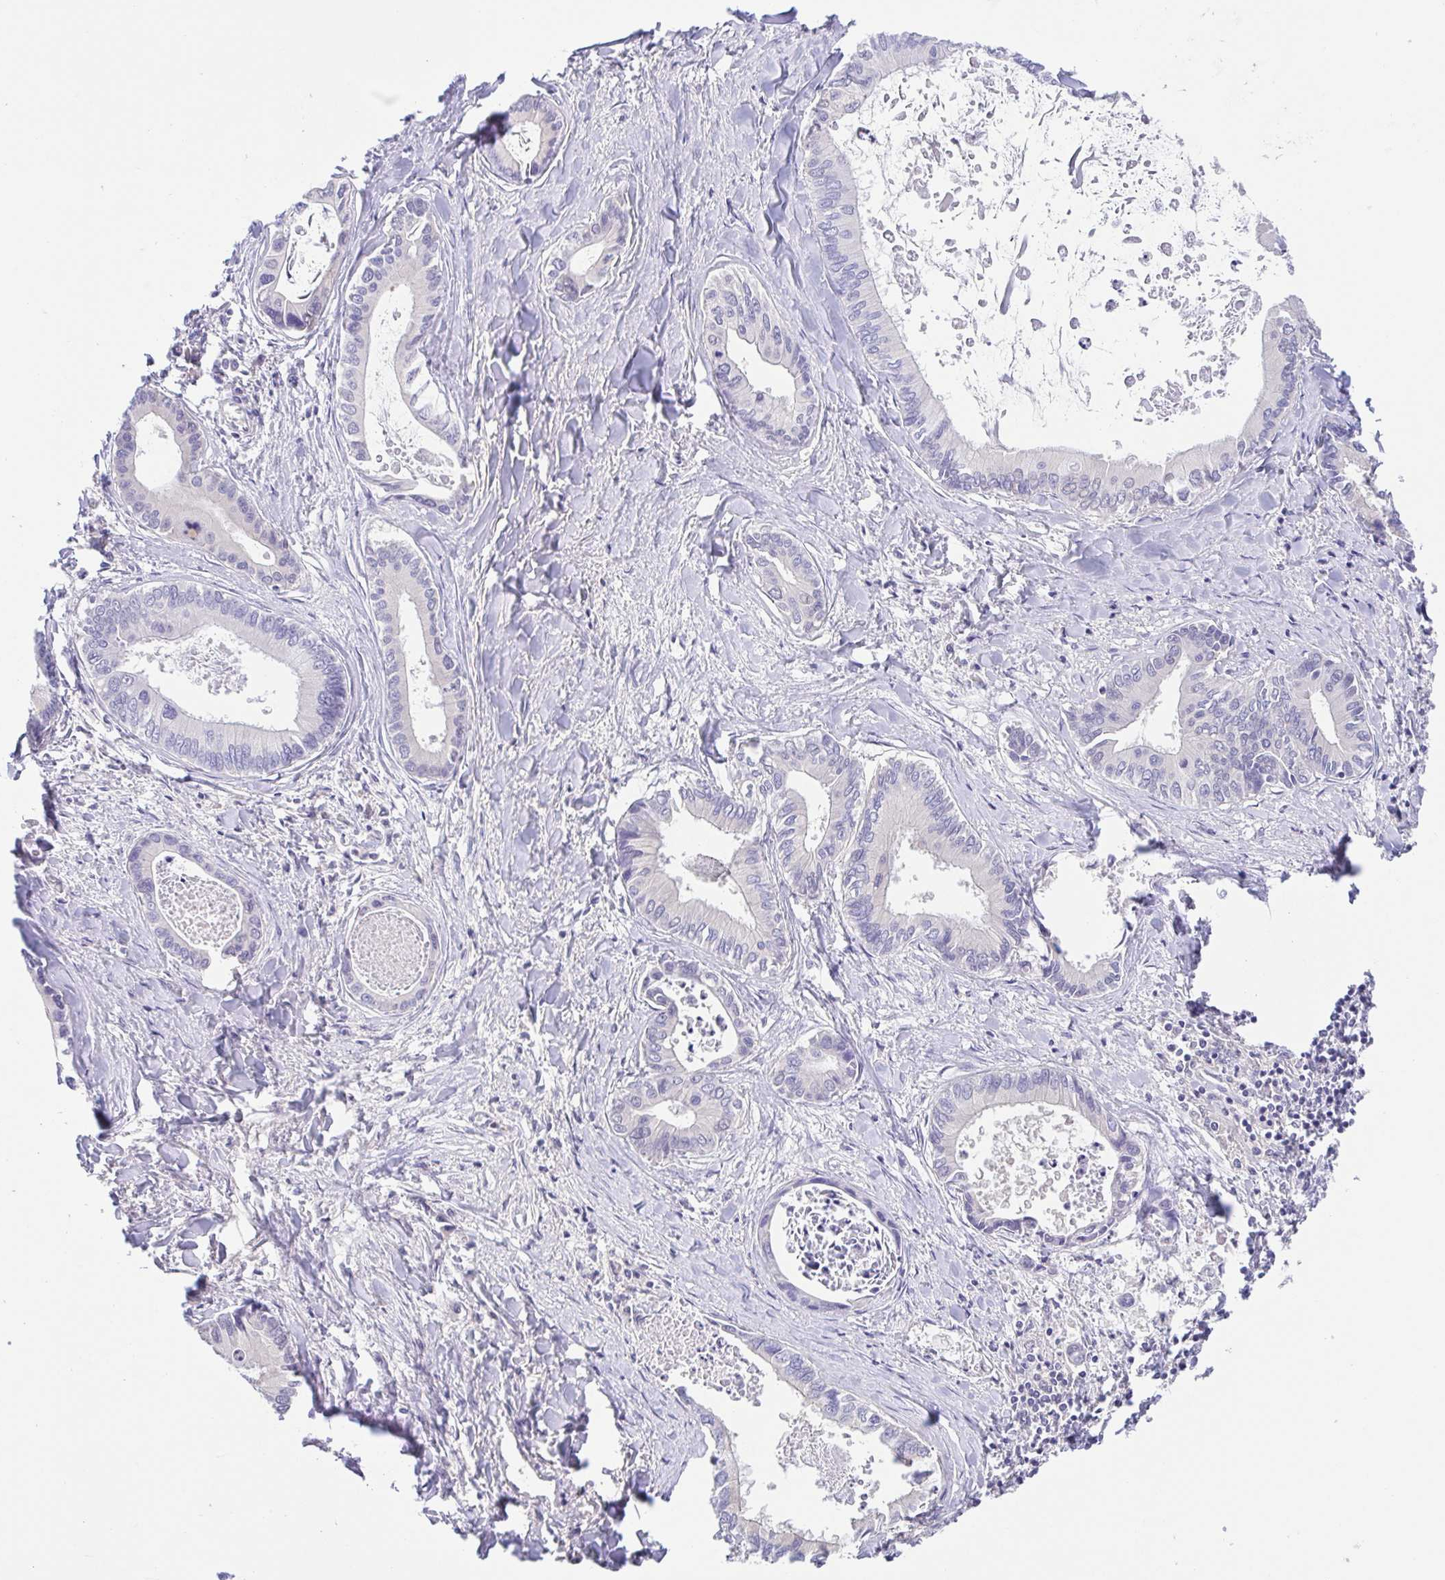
{"staining": {"intensity": "negative", "quantity": "none", "location": "none"}, "tissue": "liver cancer", "cell_type": "Tumor cells", "image_type": "cancer", "snomed": [{"axis": "morphology", "description": "Cholangiocarcinoma"}, {"axis": "topography", "description": "Liver"}], "caption": "Histopathology image shows no significant protein expression in tumor cells of liver cholangiocarcinoma. The staining is performed using DAB brown chromogen with nuclei counter-stained in using hematoxylin.", "gene": "A1BG", "patient": {"sex": "male", "age": 66}}